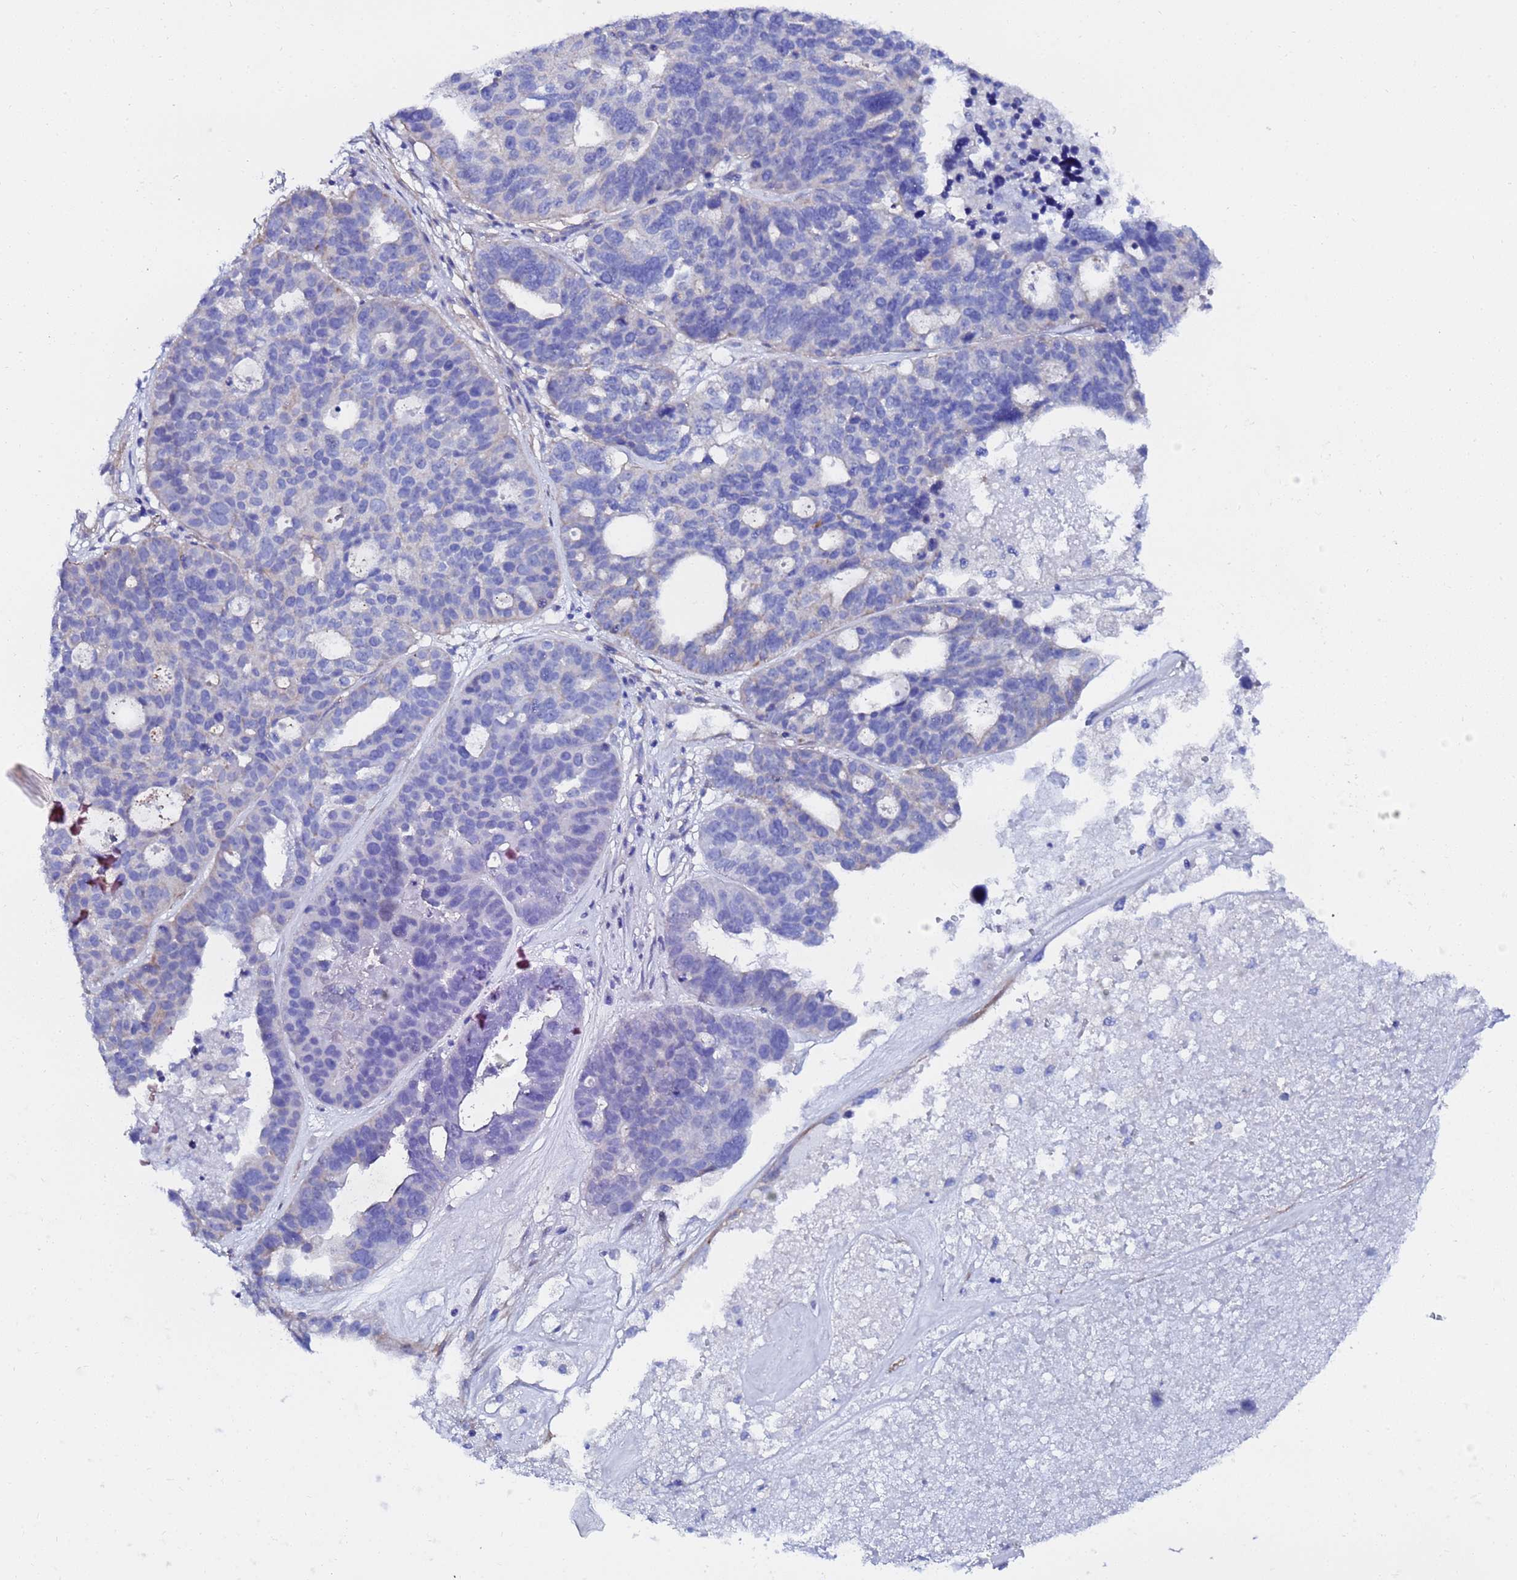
{"staining": {"intensity": "negative", "quantity": "none", "location": "none"}, "tissue": "ovarian cancer", "cell_type": "Tumor cells", "image_type": "cancer", "snomed": [{"axis": "morphology", "description": "Cystadenocarcinoma, serous, NOS"}, {"axis": "topography", "description": "Ovary"}], "caption": "DAB immunohistochemical staining of serous cystadenocarcinoma (ovarian) reveals no significant positivity in tumor cells.", "gene": "RAB39B", "patient": {"sex": "female", "age": 59}}